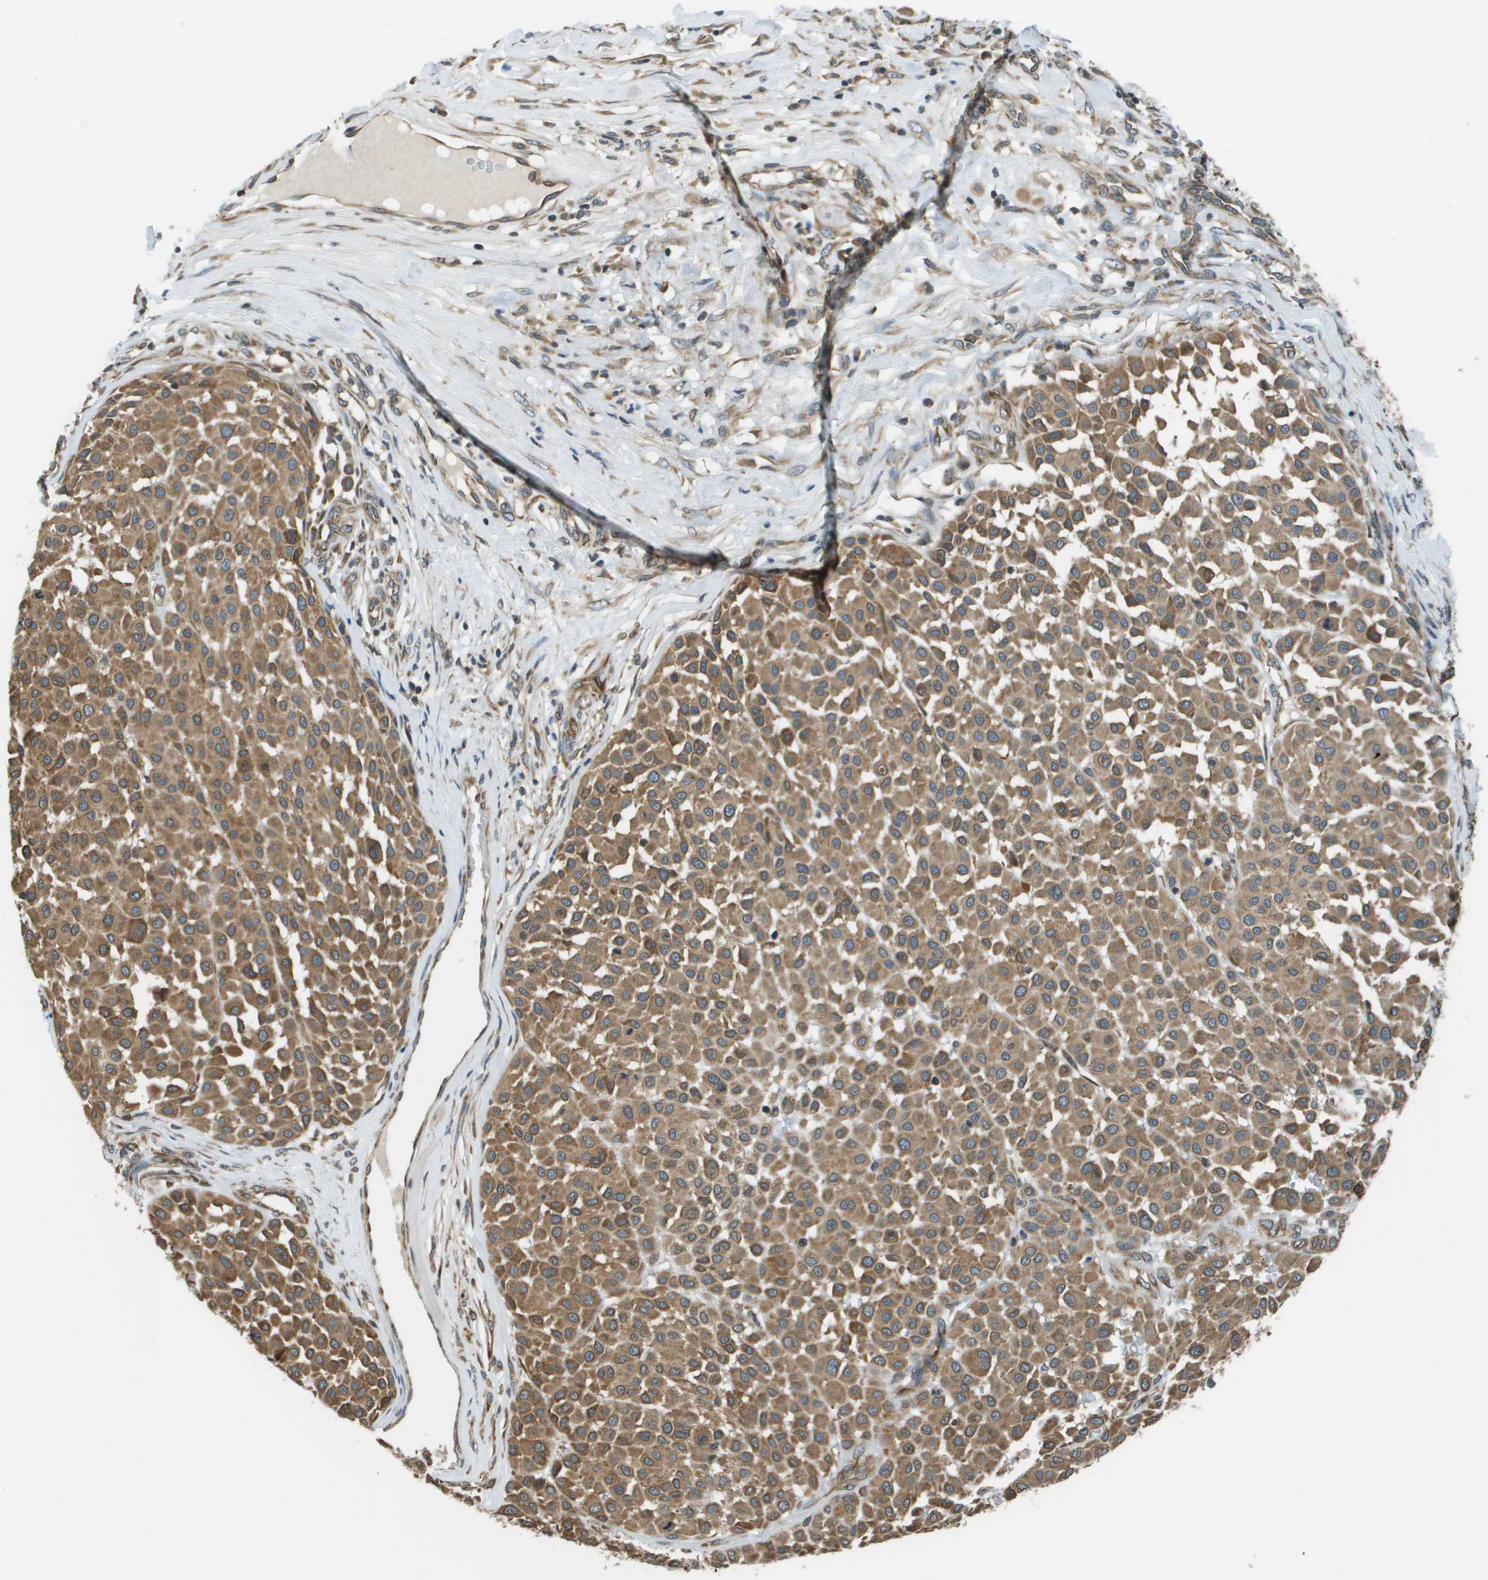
{"staining": {"intensity": "moderate", "quantity": ">75%", "location": "cytoplasmic/membranous"}, "tissue": "melanoma", "cell_type": "Tumor cells", "image_type": "cancer", "snomed": [{"axis": "morphology", "description": "Malignant melanoma, Metastatic site"}, {"axis": "topography", "description": "Soft tissue"}], "caption": "Tumor cells show medium levels of moderate cytoplasmic/membranous staining in approximately >75% of cells in human melanoma.", "gene": "SEC62", "patient": {"sex": "male", "age": 41}}